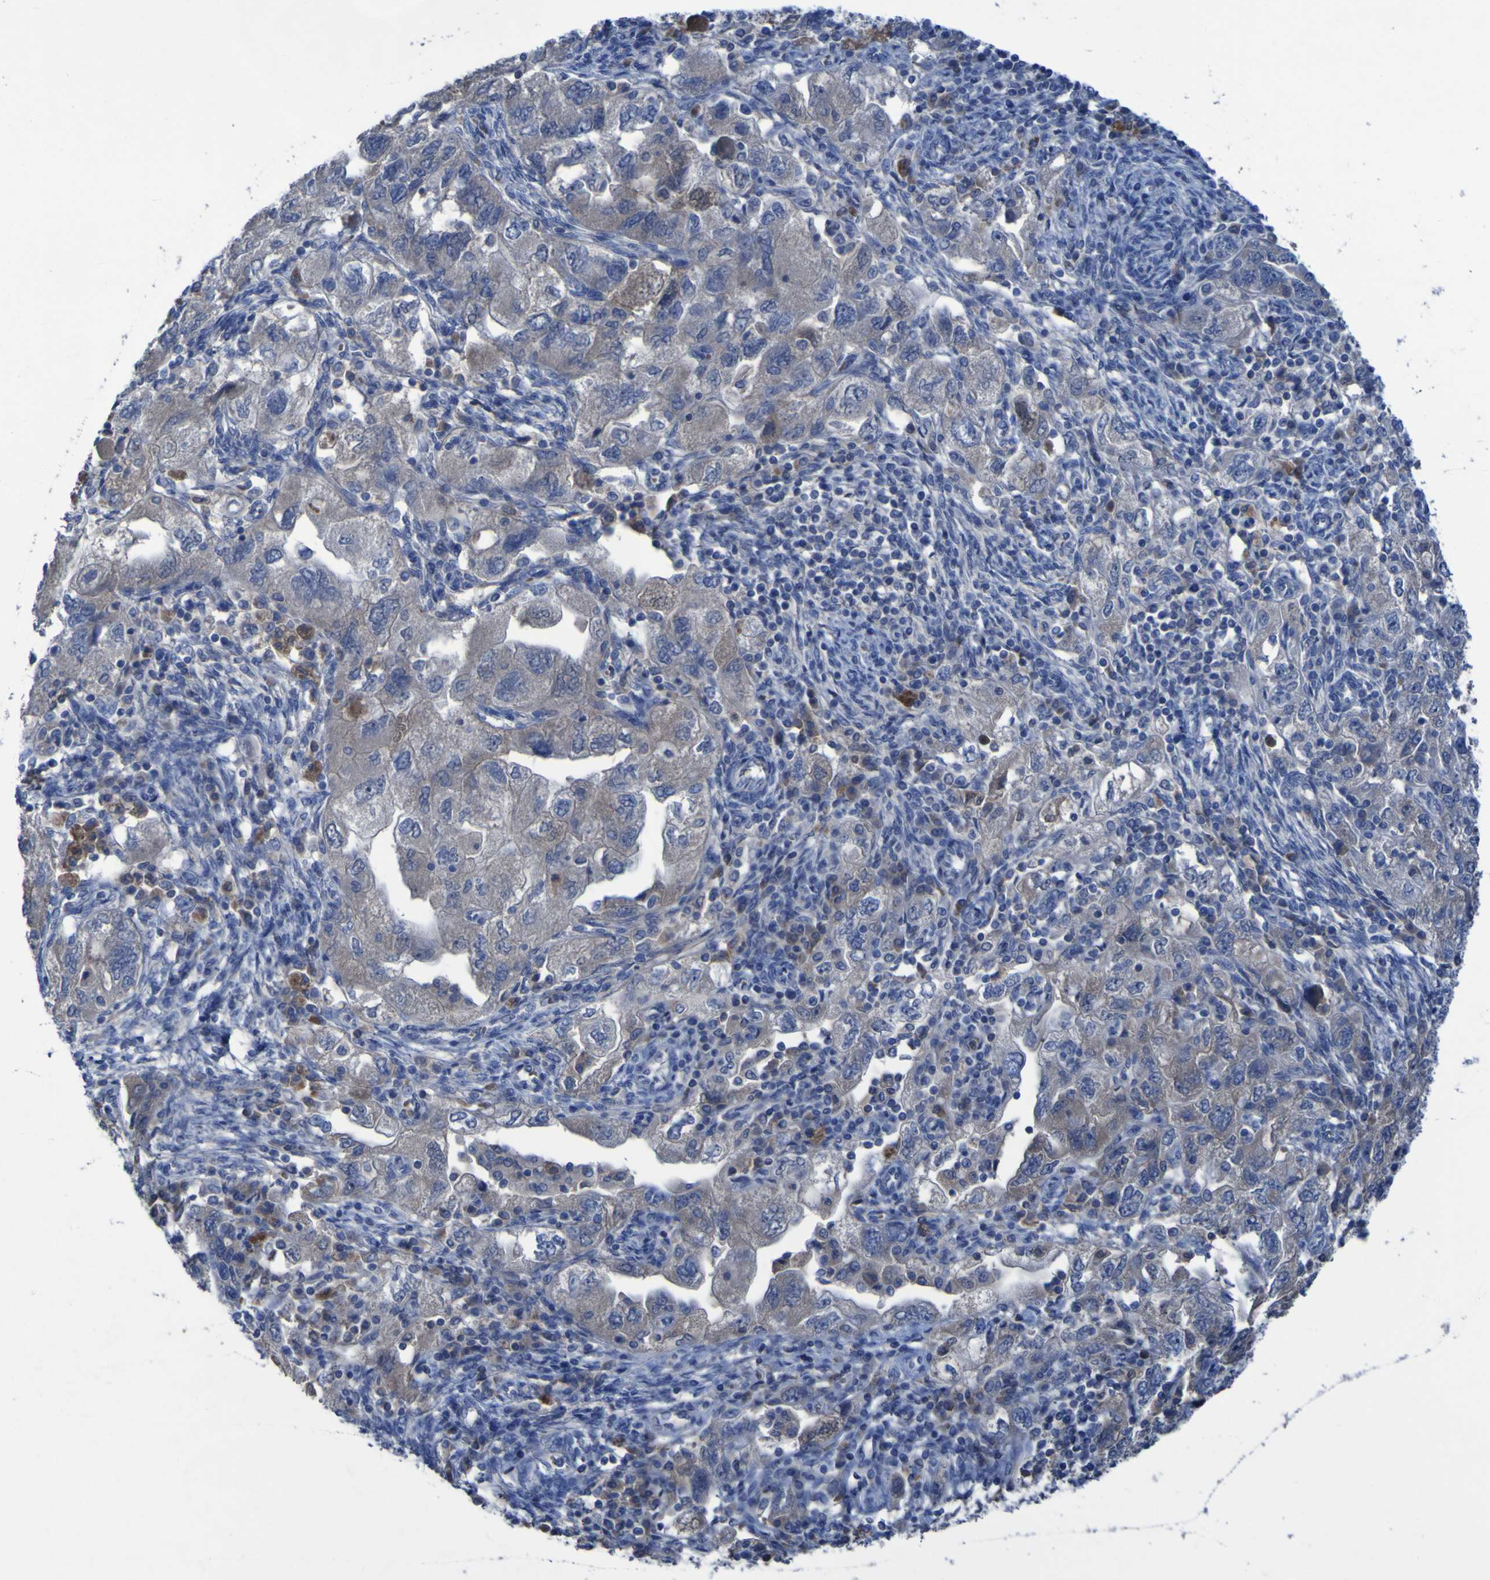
{"staining": {"intensity": "negative", "quantity": "none", "location": "none"}, "tissue": "ovarian cancer", "cell_type": "Tumor cells", "image_type": "cancer", "snomed": [{"axis": "morphology", "description": "Carcinoma, NOS"}, {"axis": "morphology", "description": "Cystadenocarcinoma, serous, NOS"}, {"axis": "topography", "description": "Ovary"}], "caption": "IHC micrograph of neoplastic tissue: serous cystadenocarcinoma (ovarian) stained with DAB (3,3'-diaminobenzidine) displays no significant protein staining in tumor cells.", "gene": "SGK2", "patient": {"sex": "female", "age": 69}}